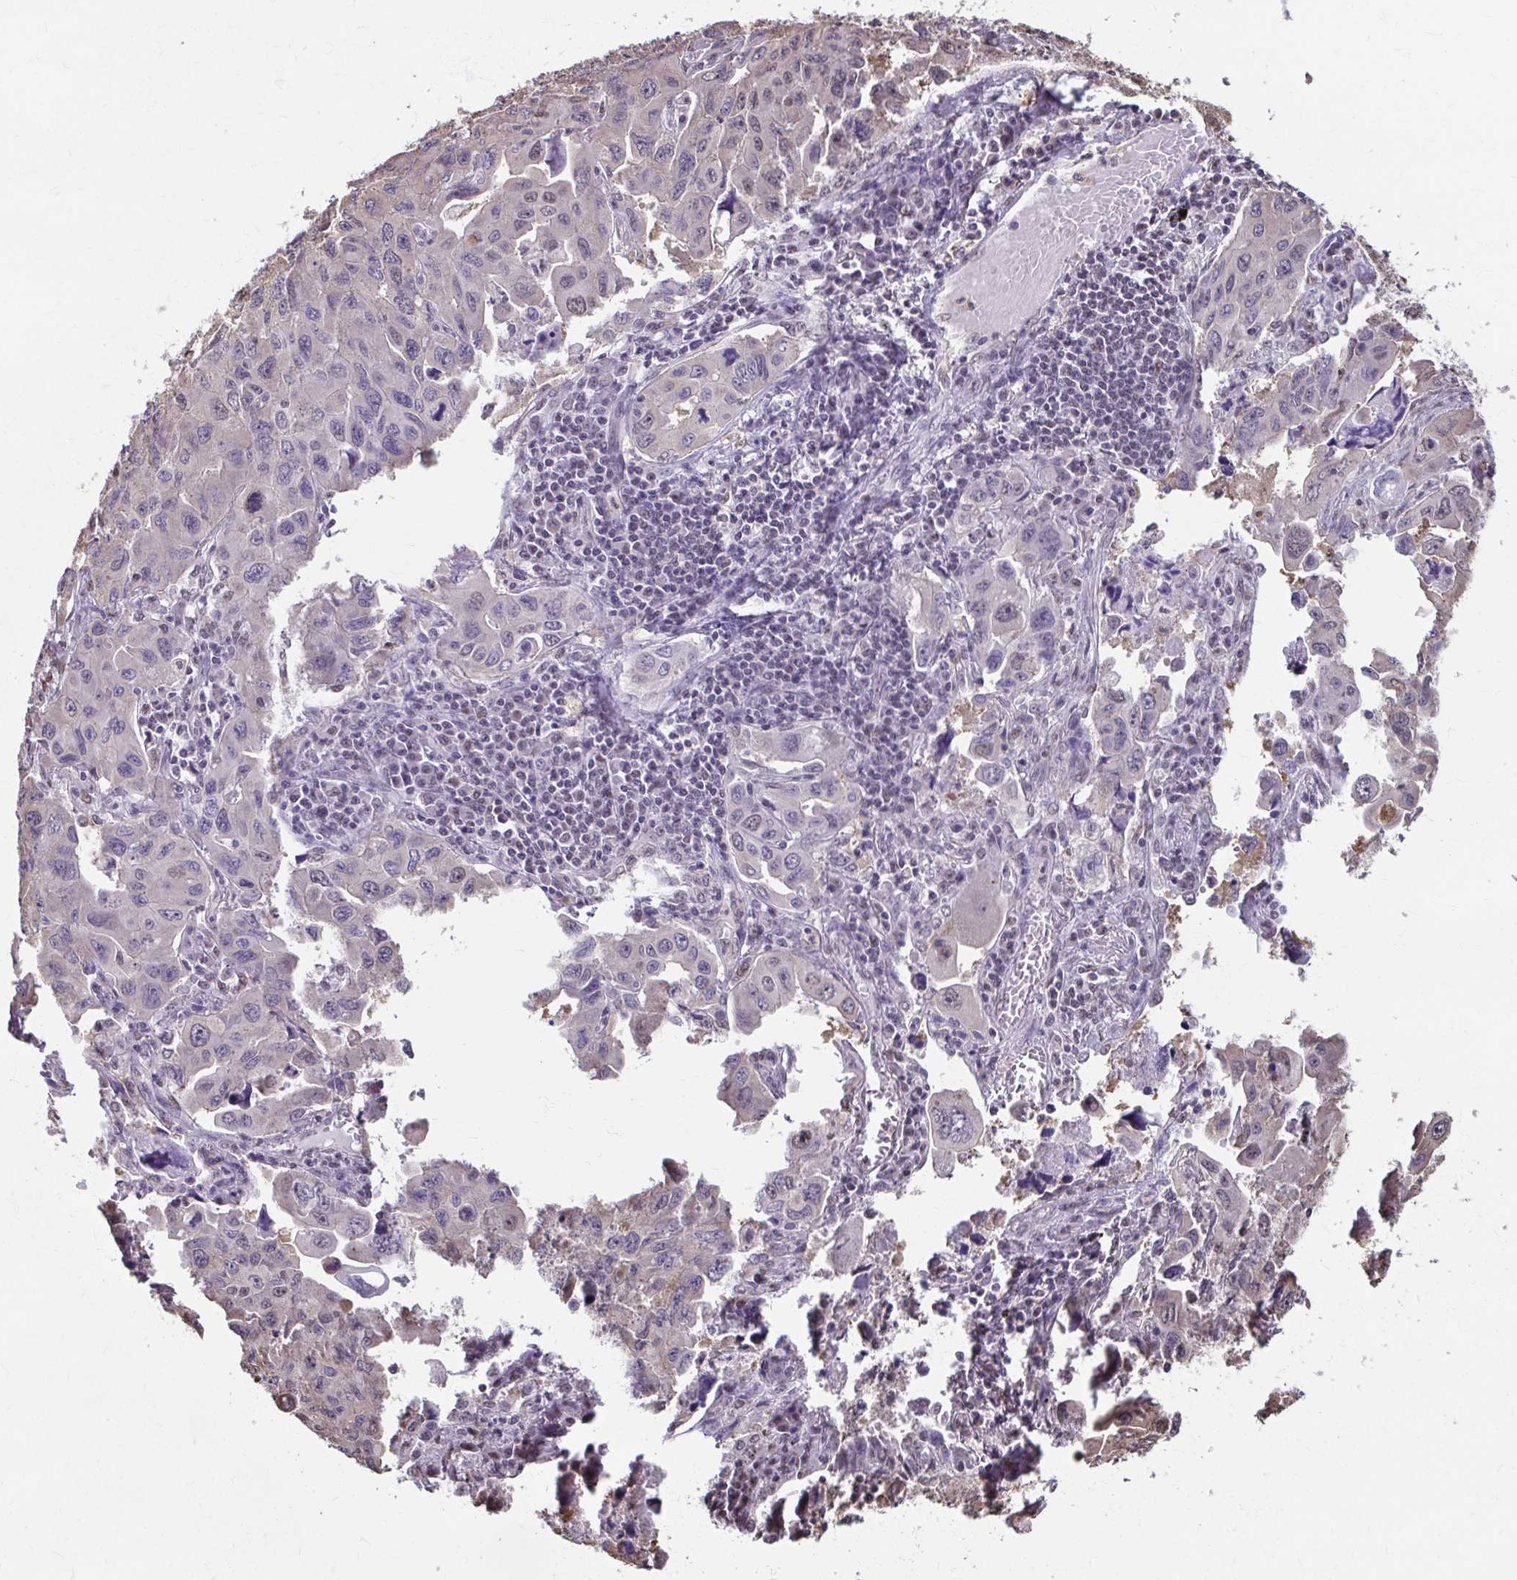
{"staining": {"intensity": "negative", "quantity": "none", "location": "none"}, "tissue": "lung cancer", "cell_type": "Tumor cells", "image_type": "cancer", "snomed": [{"axis": "morphology", "description": "Adenocarcinoma, NOS"}, {"axis": "topography", "description": "Lung"}], "caption": "Tumor cells show no significant expression in lung cancer (adenocarcinoma).", "gene": "ING4", "patient": {"sex": "male", "age": 64}}